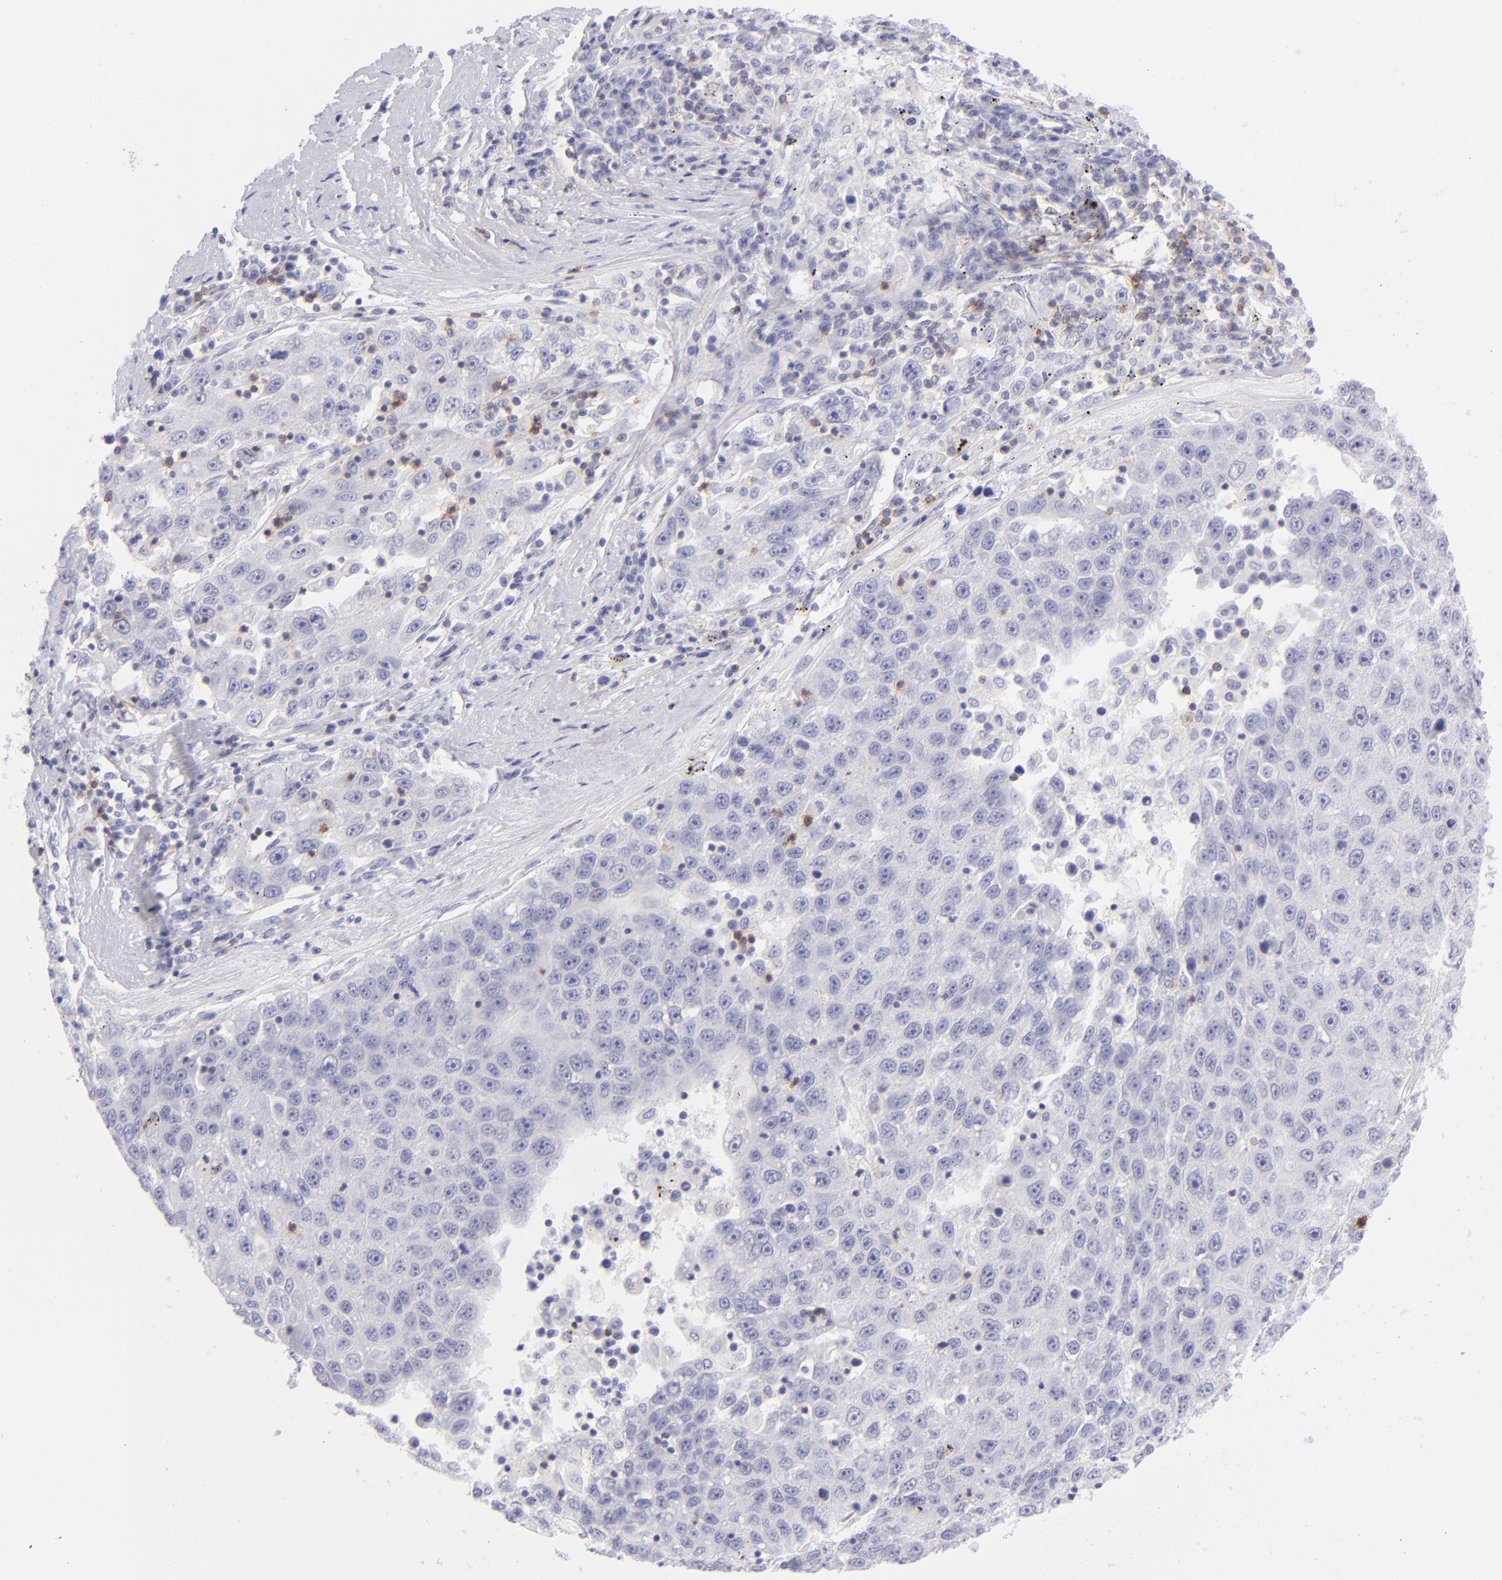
{"staining": {"intensity": "negative", "quantity": "none", "location": "none"}, "tissue": "liver cancer", "cell_type": "Tumor cells", "image_type": "cancer", "snomed": [{"axis": "morphology", "description": "Carcinoma, Hepatocellular, NOS"}, {"axis": "topography", "description": "Liver"}], "caption": "Liver cancer (hepatocellular carcinoma) stained for a protein using immunohistochemistry exhibits no expression tumor cells.", "gene": "CD69", "patient": {"sex": "male", "age": 49}}